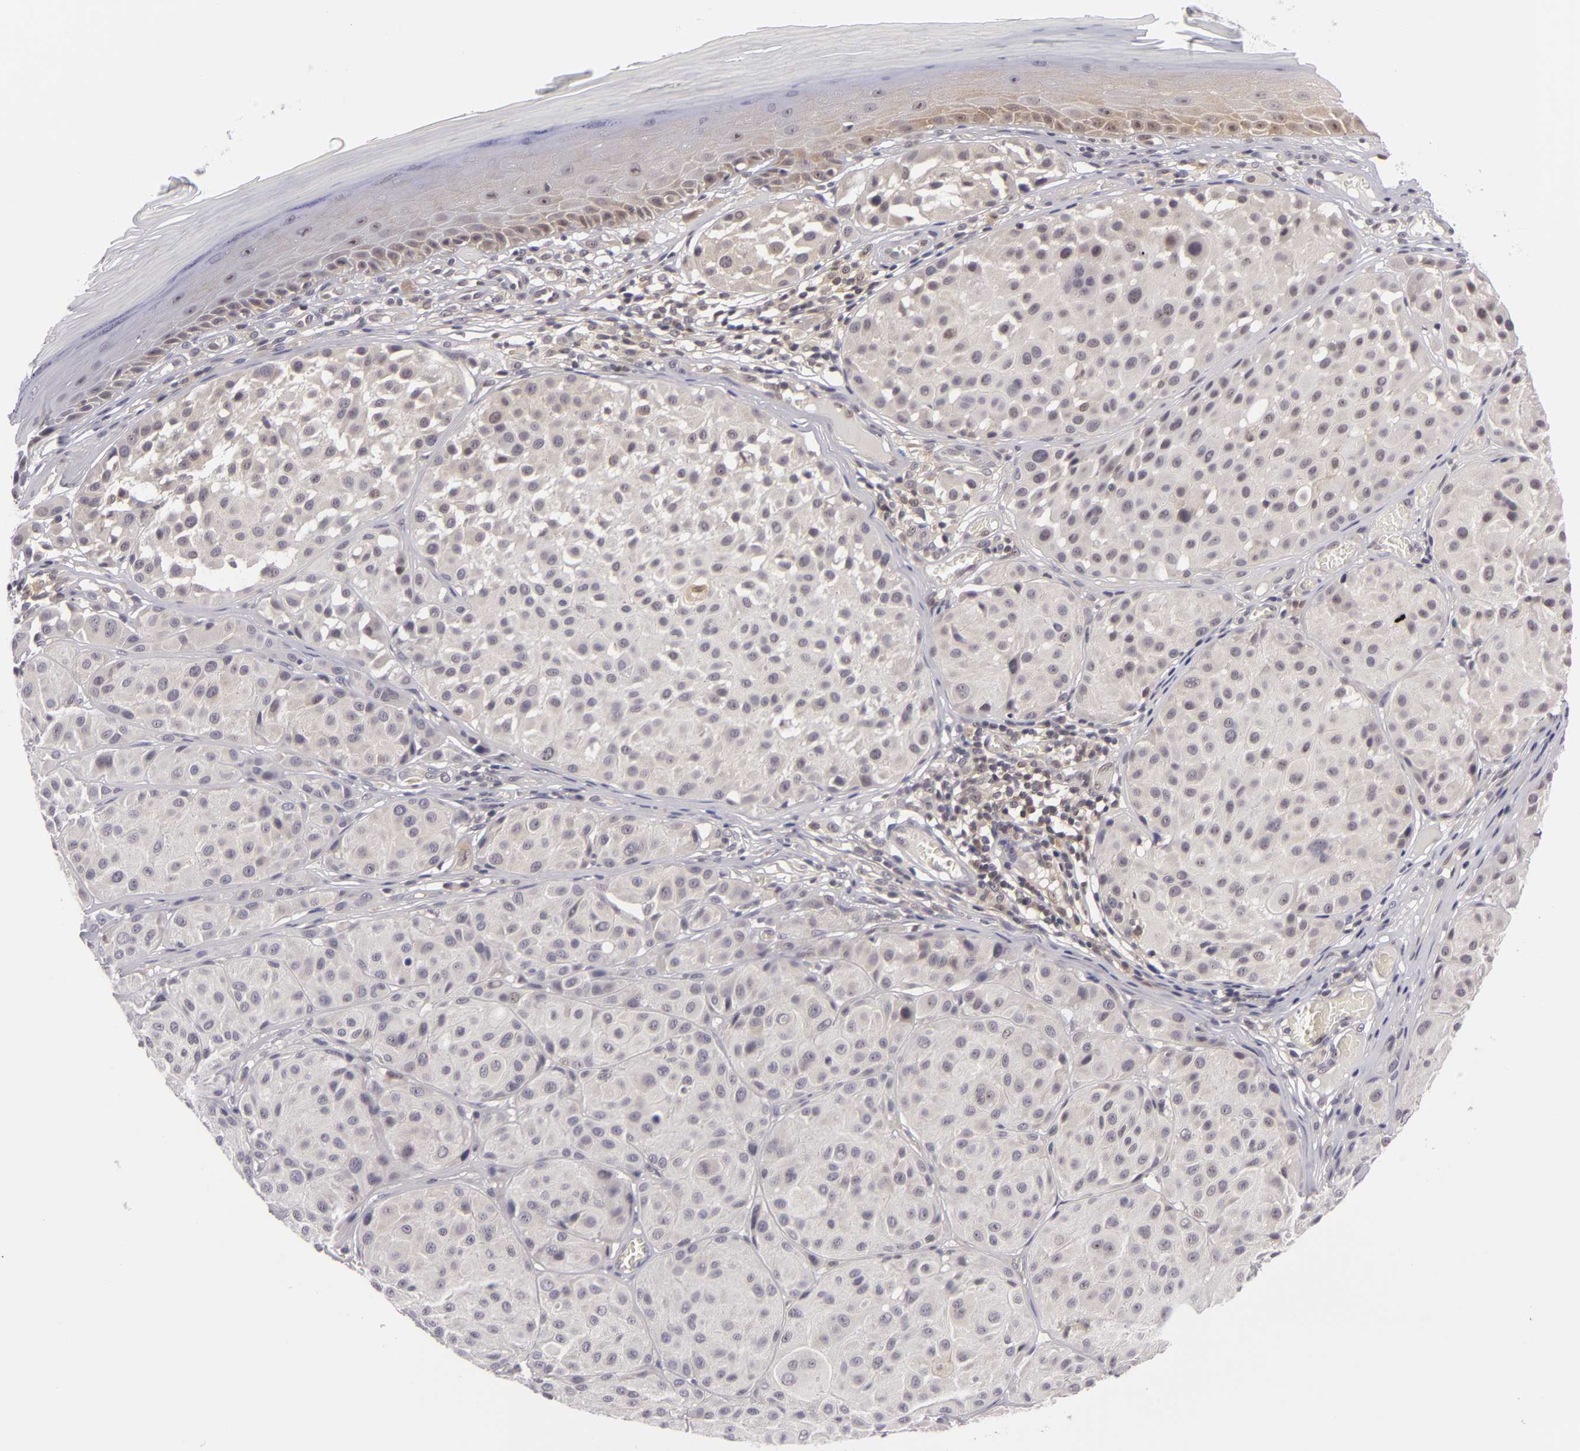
{"staining": {"intensity": "negative", "quantity": "none", "location": "none"}, "tissue": "melanoma", "cell_type": "Tumor cells", "image_type": "cancer", "snomed": [{"axis": "morphology", "description": "Malignant melanoma, NOS"}, {"axis": "topography", "description": "Skin"}], "caption": "Malignant melanoma stained for a protein using immunohistochemistry shows no staining tumor cells.", "gene": "BCL10", "patient": {"sex": "male", "age": 36}}